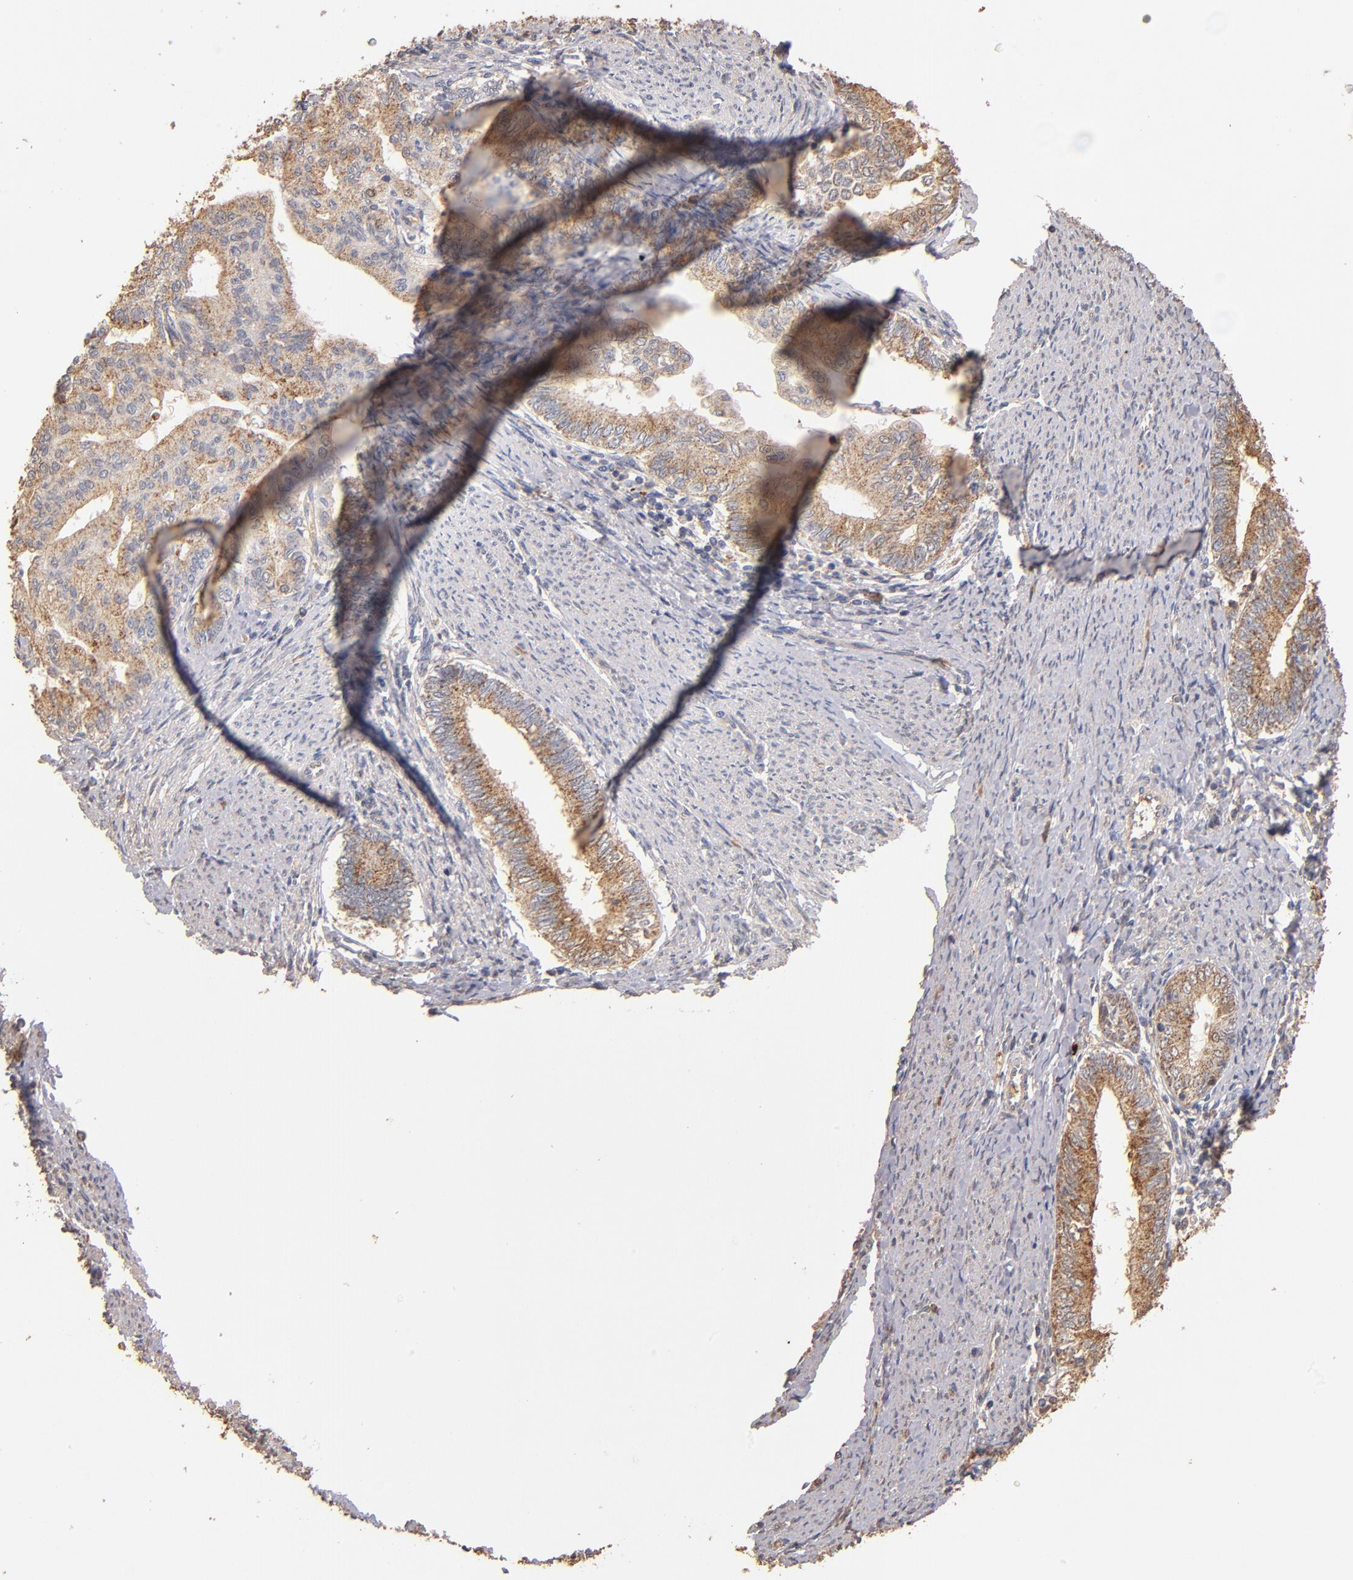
{"staining": {"intensity": "moderate", "quantity": ">75%", "location": "cytoplasmic/membranous"}, "tissue": "endometrial cancer", "cell_type": "Tumor cells", "image_type": "cancer", "snomed": [{"axis": "morphology", "description": "Adenocarcinoma, NOS"}, {"axis": "topography", "description": "Endometrium"}], "caption": "Endometrial cancer (adenocarcinoma) stained with a brown dye reveals moderate cytoplasmic/membranous positive positivity in about >75% of tumor cells.", "gene": "RO60", "patient": {"sex": "female", "age": 66}}